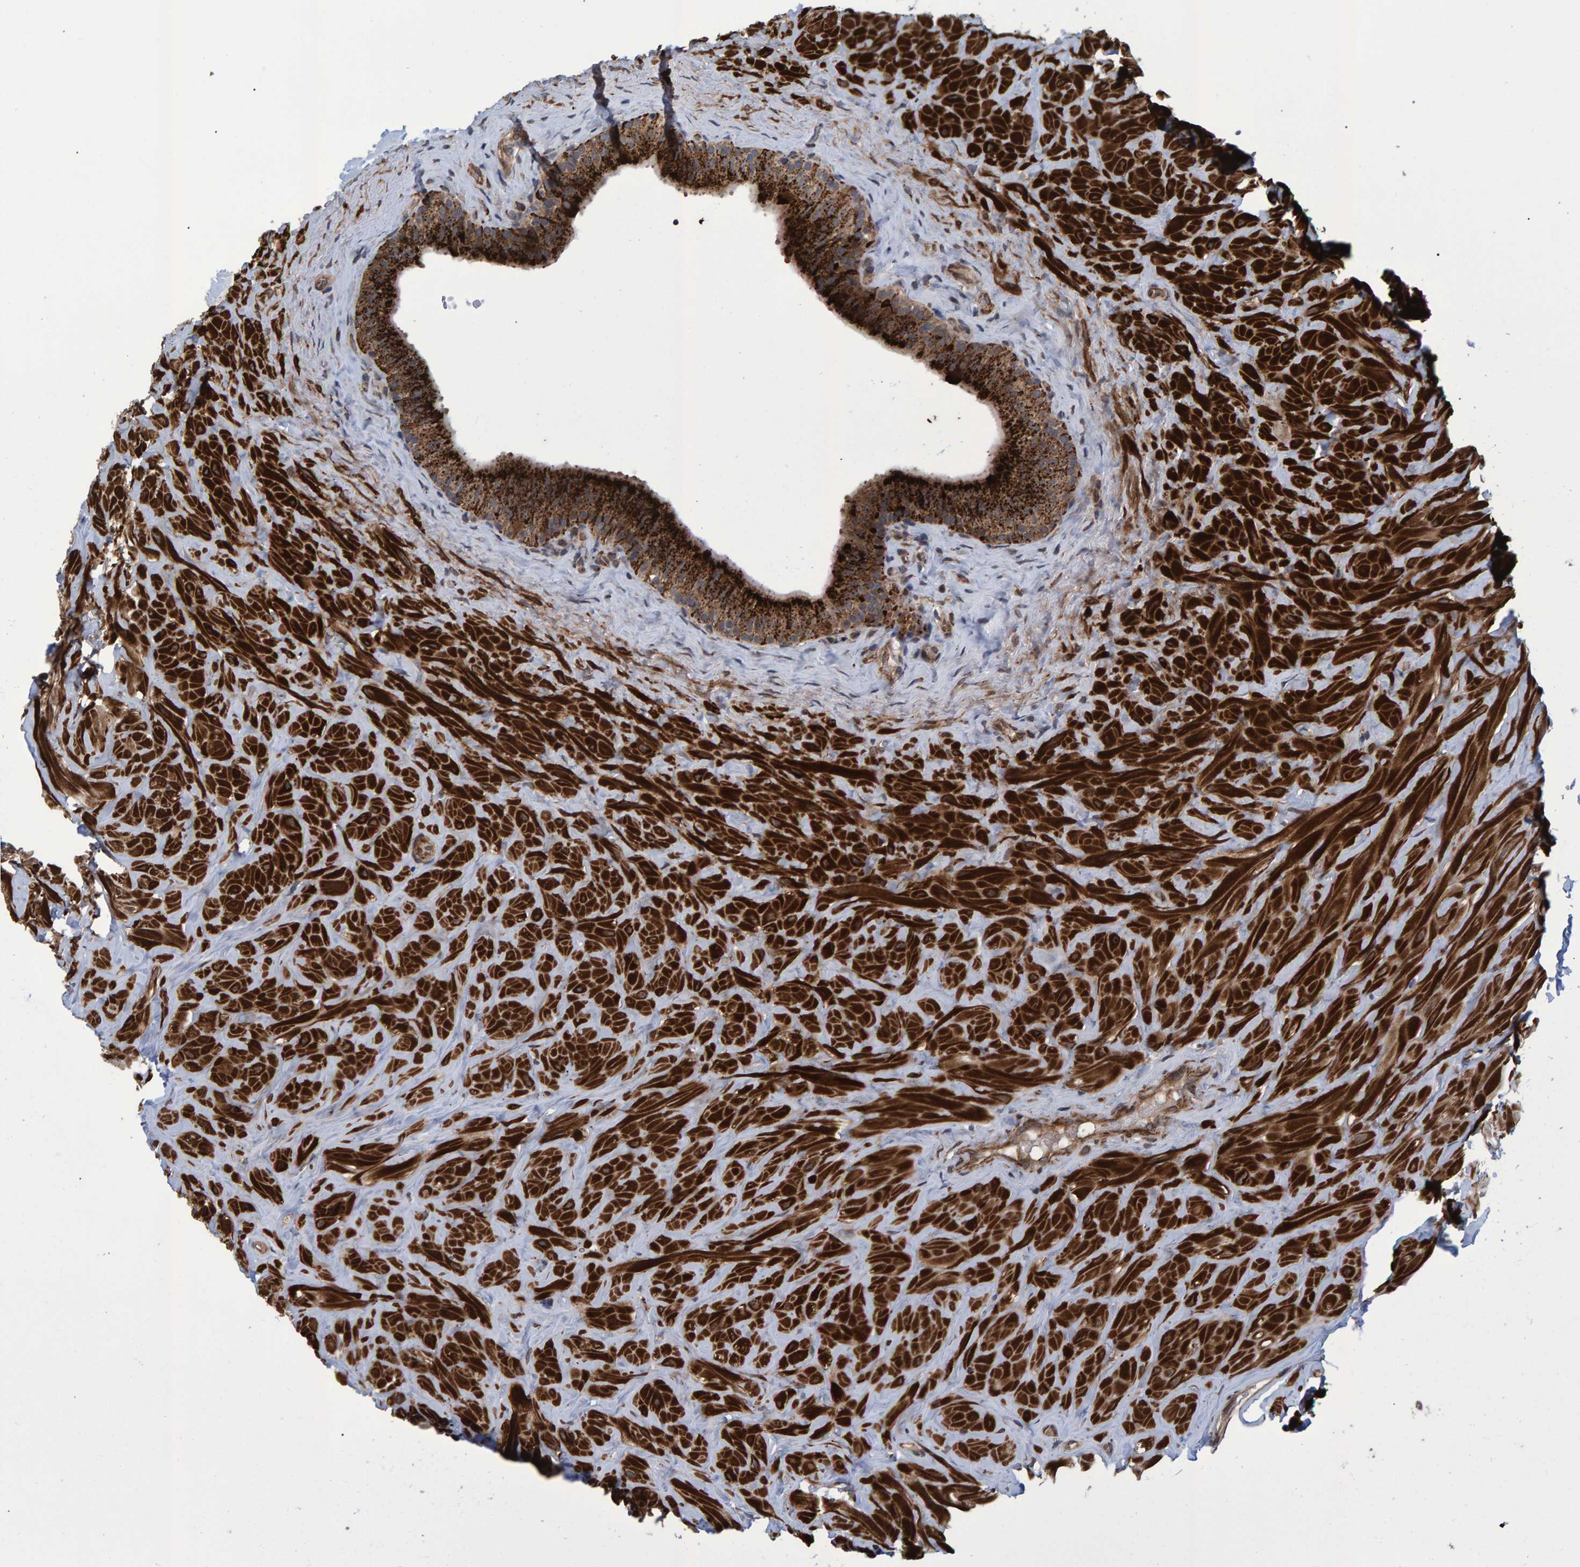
{"staining": {"intensity": "strong", "quantity": ">75%", "location": "cytoplasmic/membranous"}, "tissue": "epididymis", "cell_type": "Glandular cells", "image_type": "normal", "snomed": [{"axis": "morphology", "description": "Normal tissue, NOS"}, {"axis": "topography", "description": "Vascular tissue"}, {"axis": "topography", "description": "Epididymis"}], "caption": "Epididymis stained with DAB immunohistochemistry (IHC) exhibits high levels of strong cytoplasmic/membranous staining in about >75% of glandular cells.", "gene": "ATP6V1H", "patient": {"sex": "male", "age": 49}}